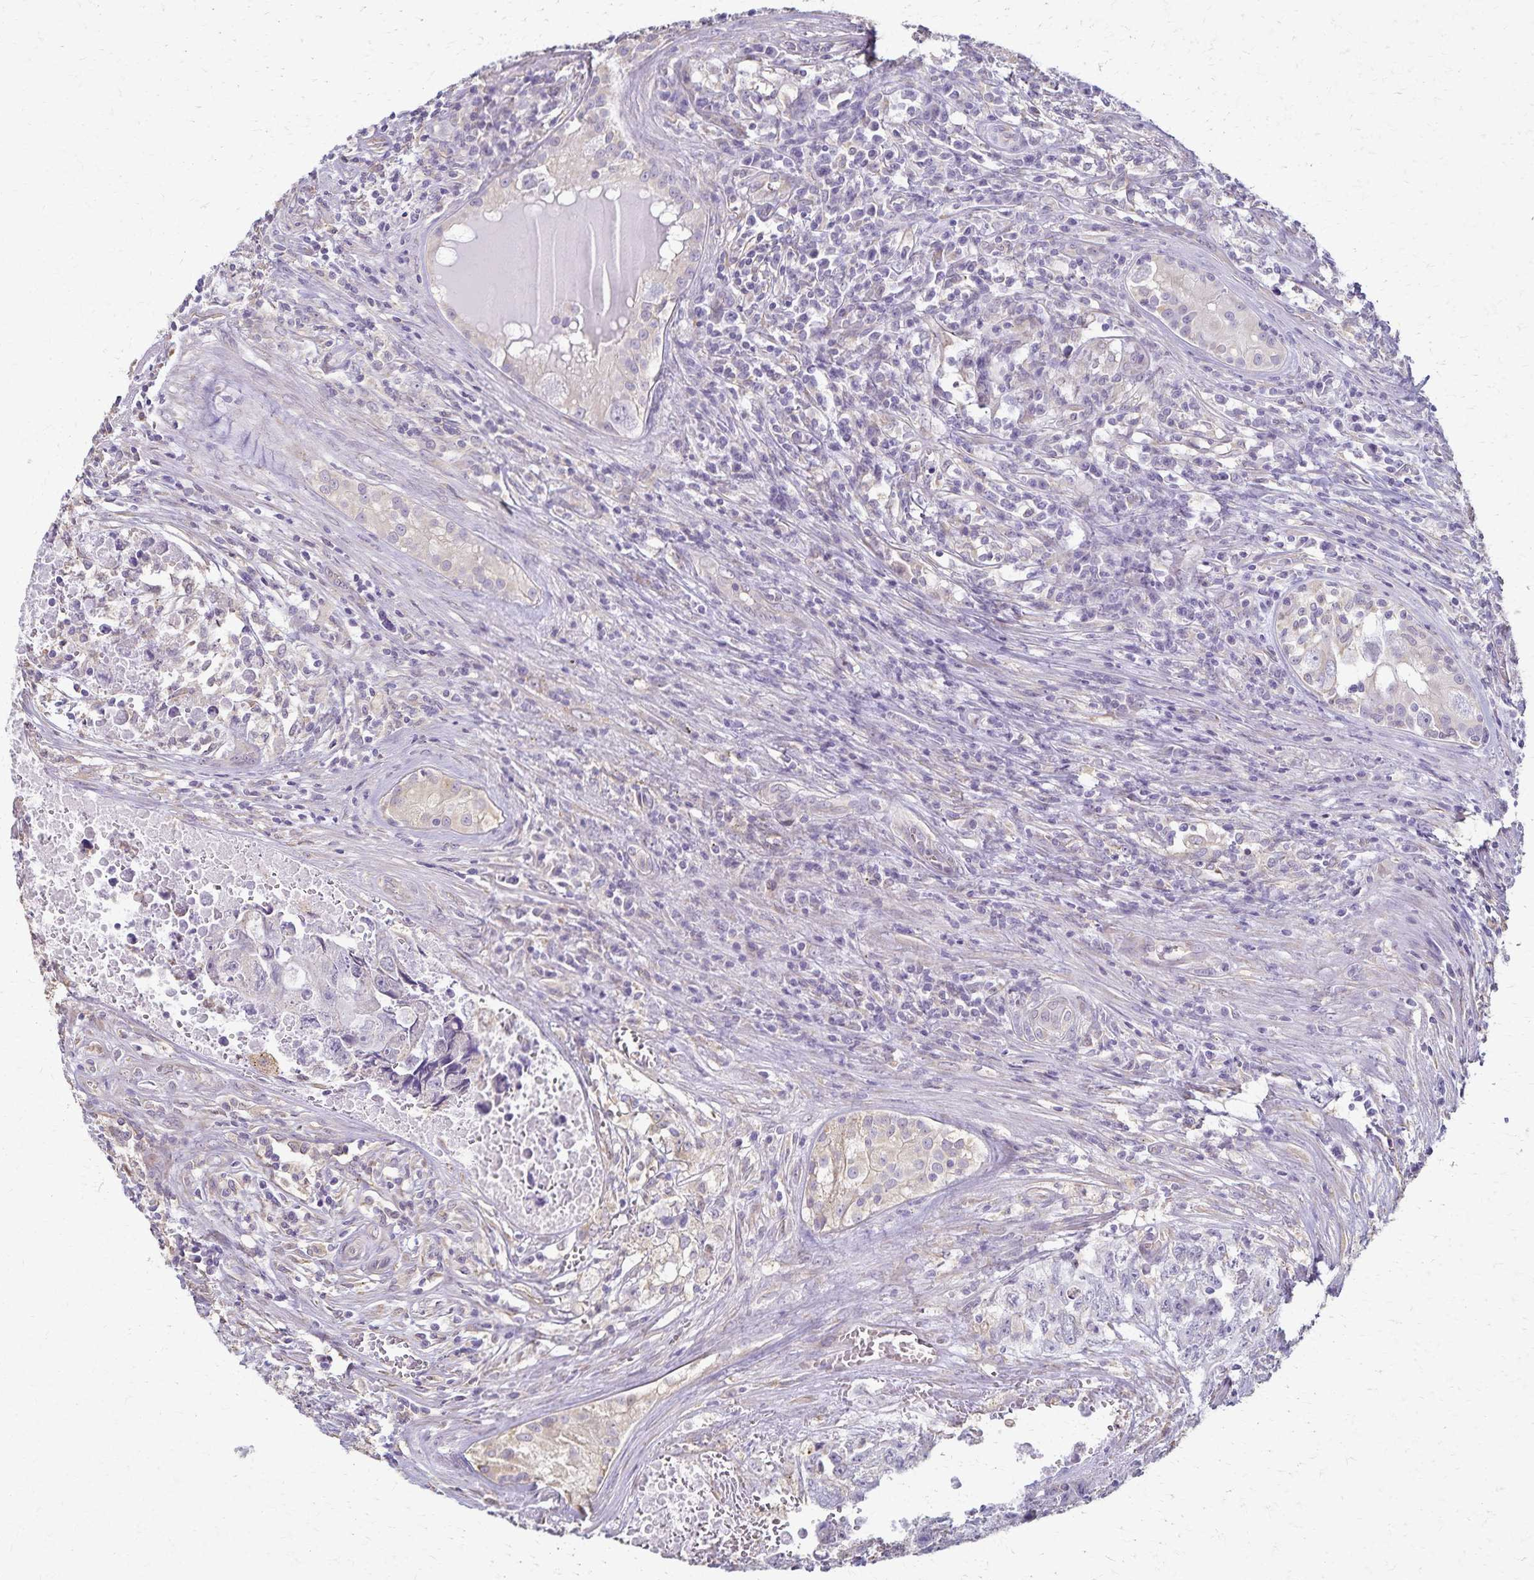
{"staining": {"intensity": "negative", "quantity": "none", "location": "none"}, "tissue": "testis cancer", "cell_type": "Tumor cells", "image_type": "cancer", "snomed": [{"axis": "morphology", "description": "Carcinoma, Embryonal, NOS"}, {"axis": "topography", "description": "Testis"}], "caption": "An immunohistochemistry (IHC) histopathology image of testis cancer (embryonal carcinoma) is shown. There is no staining in tumor cells of testis cancer (embryonal carcinoma).", "gene": "KISS1", "patient": {"sex": "male", "age": 24}}